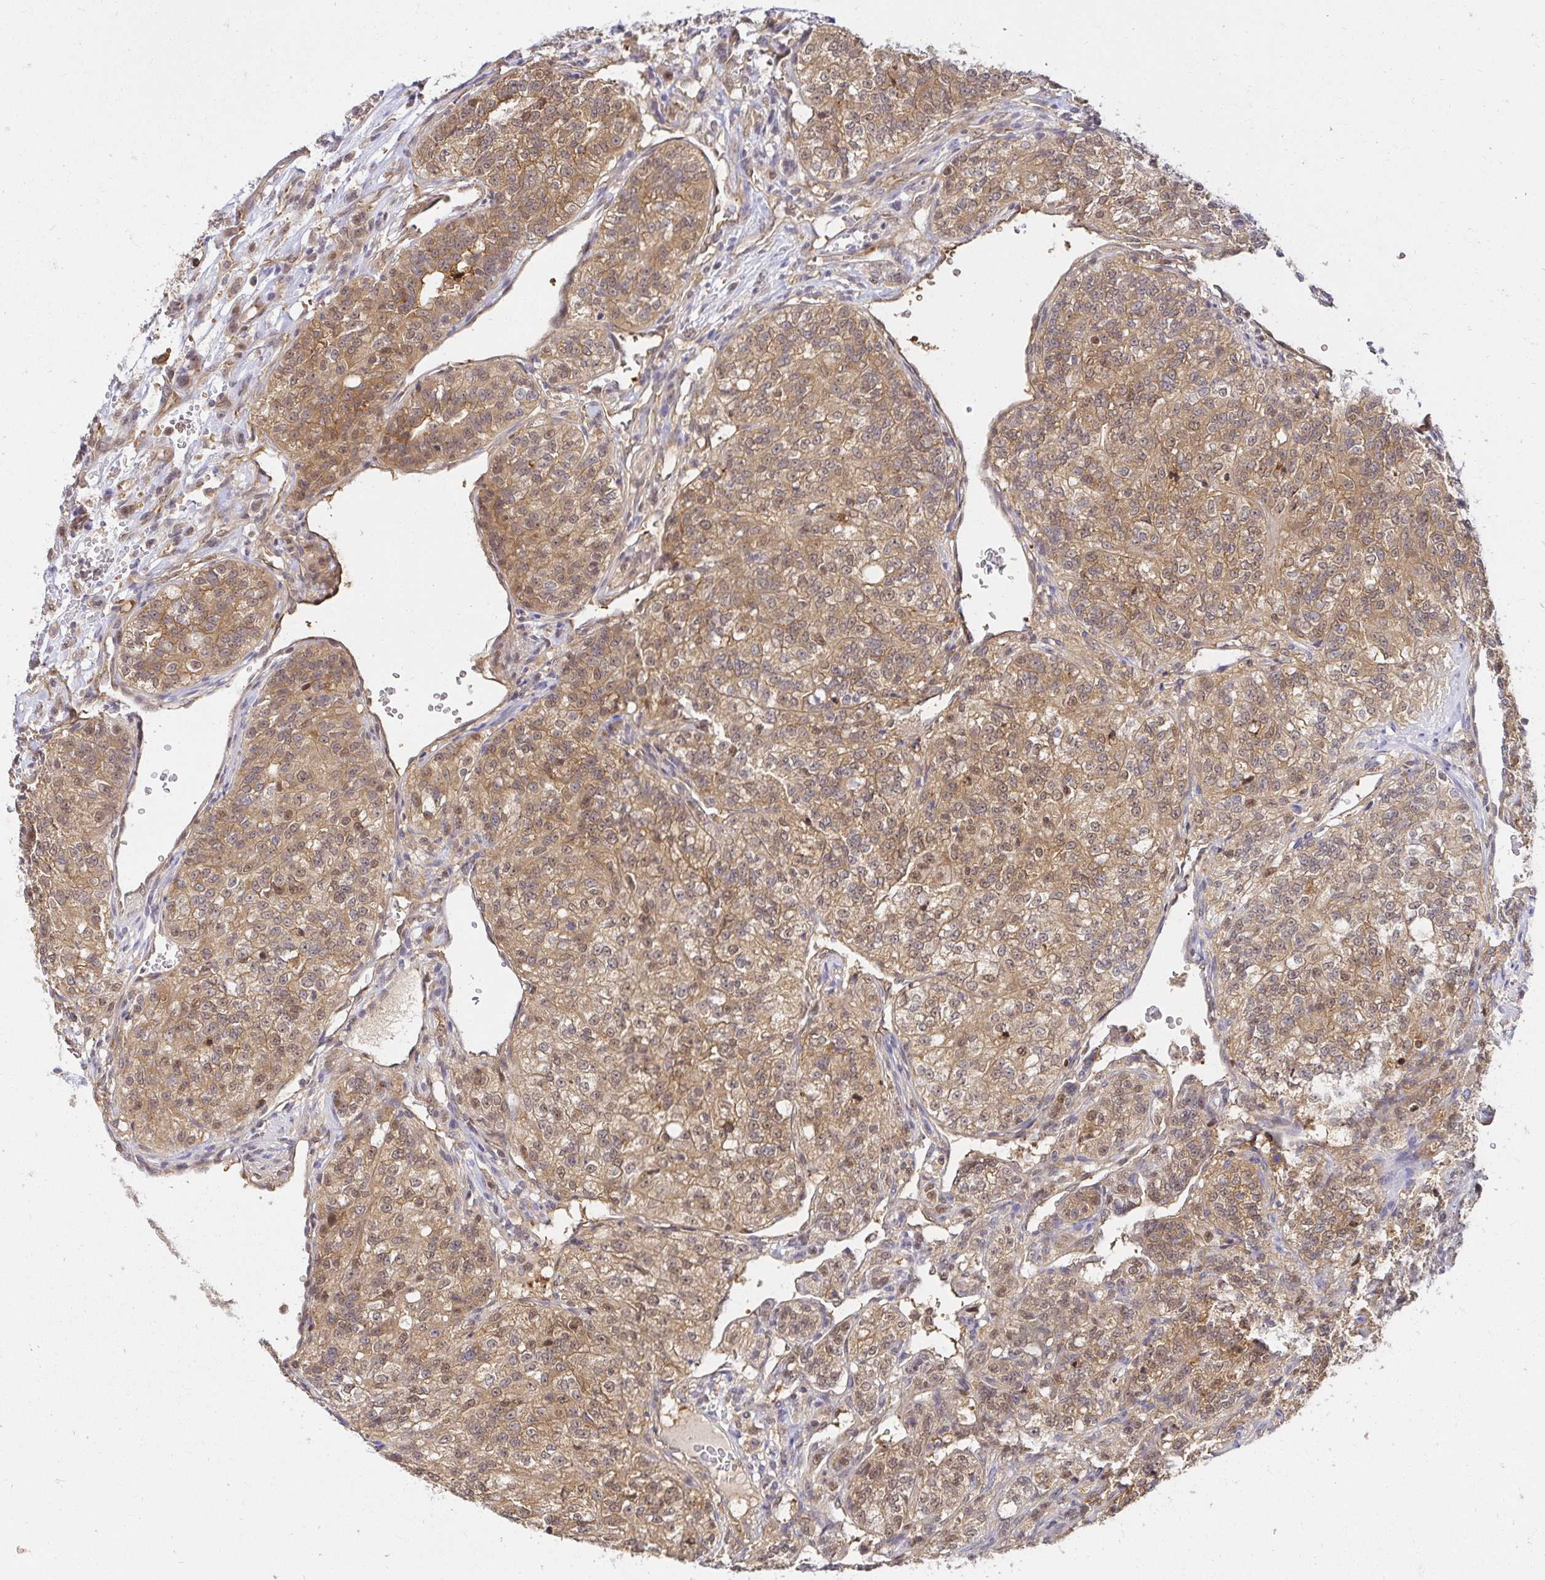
{"staining": {"intensity": "moderate", "quantity": ">75%", "location": "cytoplasmic/membranous,nuclear"}, "tissue": "renal cancer", "cell_type": "Tumor cells", "image_type": "cancer", "snomed": [{"axis": "morphology", "description": "Adenocarcinoma, NOS"}, {"axis": "topography", "description": "Kidney"}], "caption": "High-power microscopy captured an IHC image of renal cancer, revealing moderate cytoplasmic/membranous and nuclear staining in approximately >75% of tumor cells.", "gene": "PSMA4", "patient": {"sex": "female", "age": 63}}